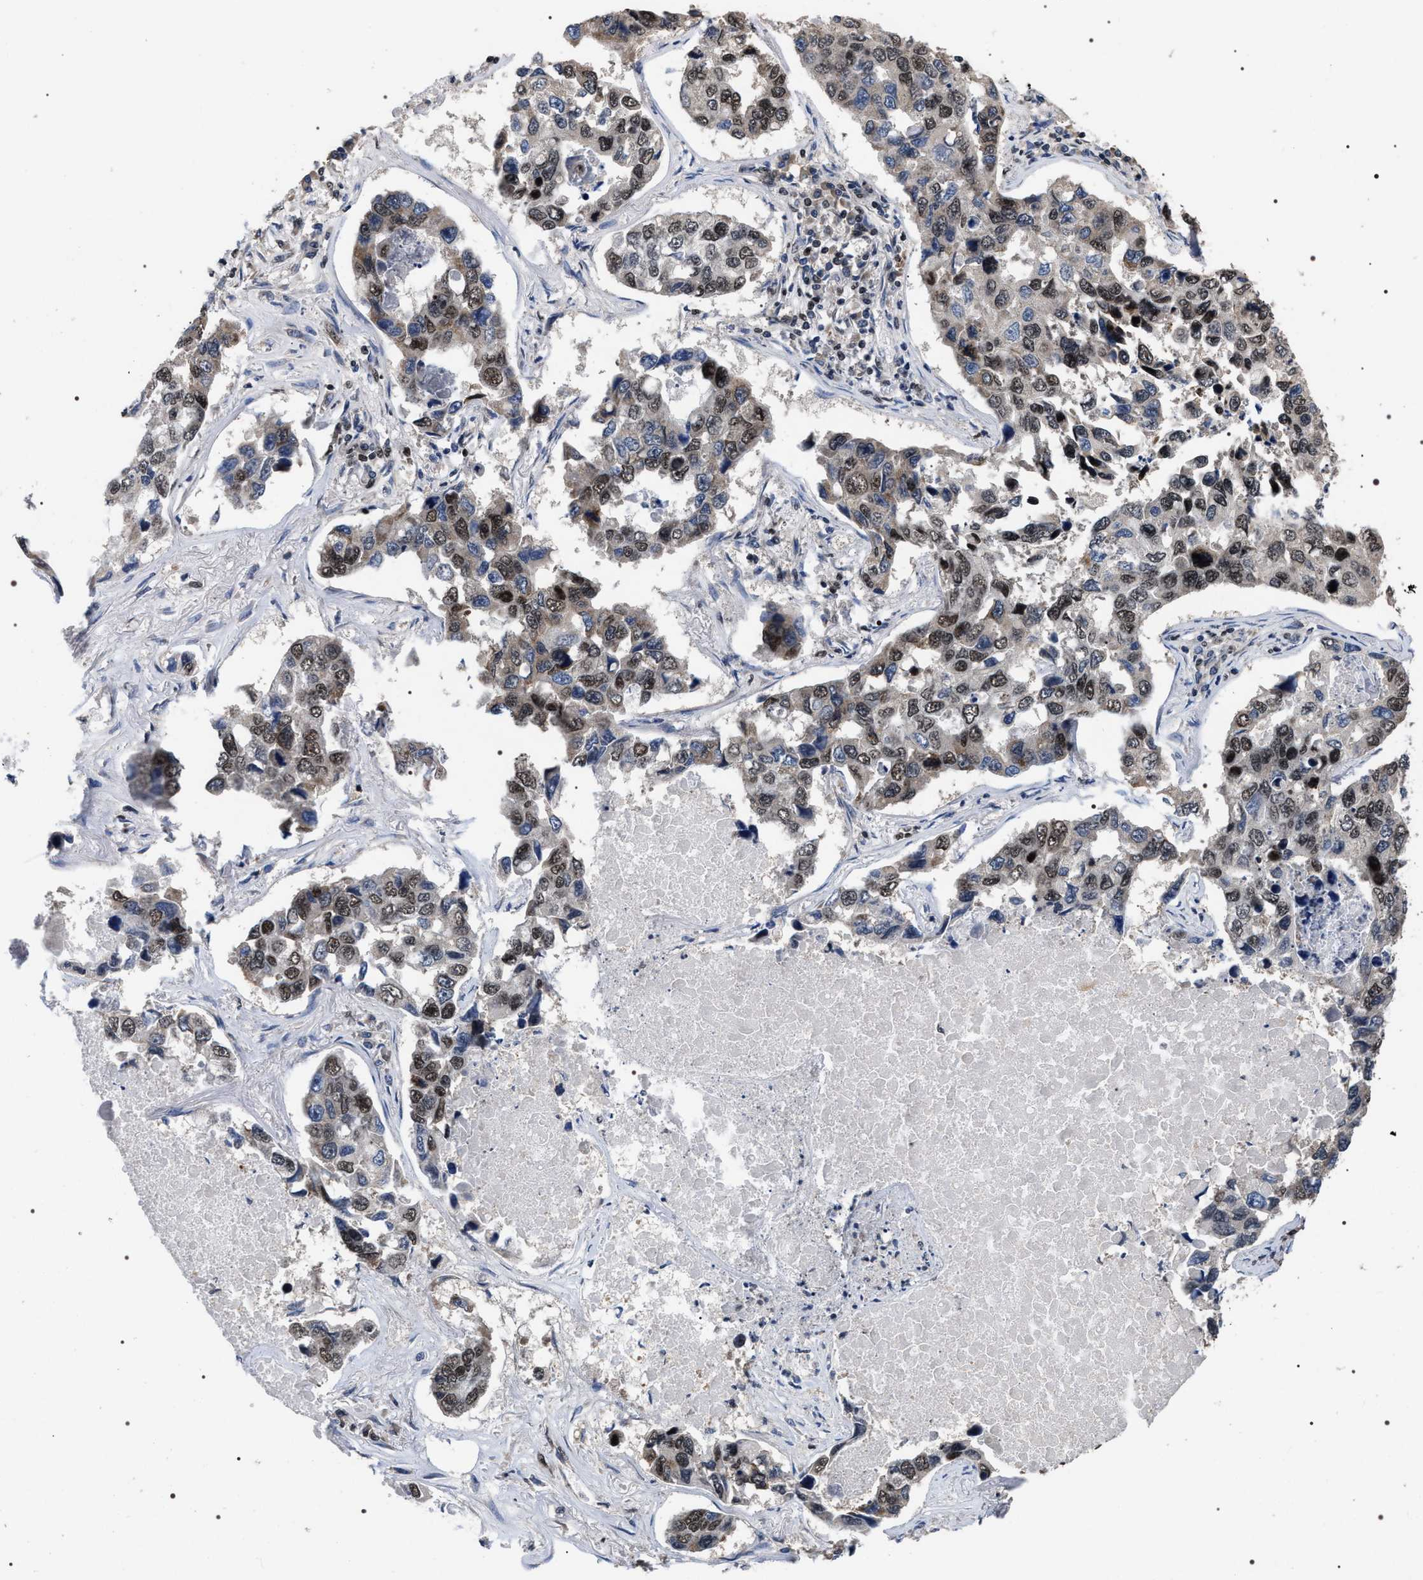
{"staining": {"intensity": "moderate", "quantity": ">75%", "location": "nuclear"}, "tissue": "lung cancer", "cell_type": "Tumor cells", "image_type": "cancer", "snomed": [{"axis": "morphology", "description": "Adenocarcinoma, NOS"}, {"axis": "topography", "description": "Lung"}], "caption": "This is a histology image of IHC staining of adenocarcinoma (lung), which shows moderate staining in the nuclear of tumor cells.", "gene": "RRP1B", "patient": {"sex": "male", "age": 64}}